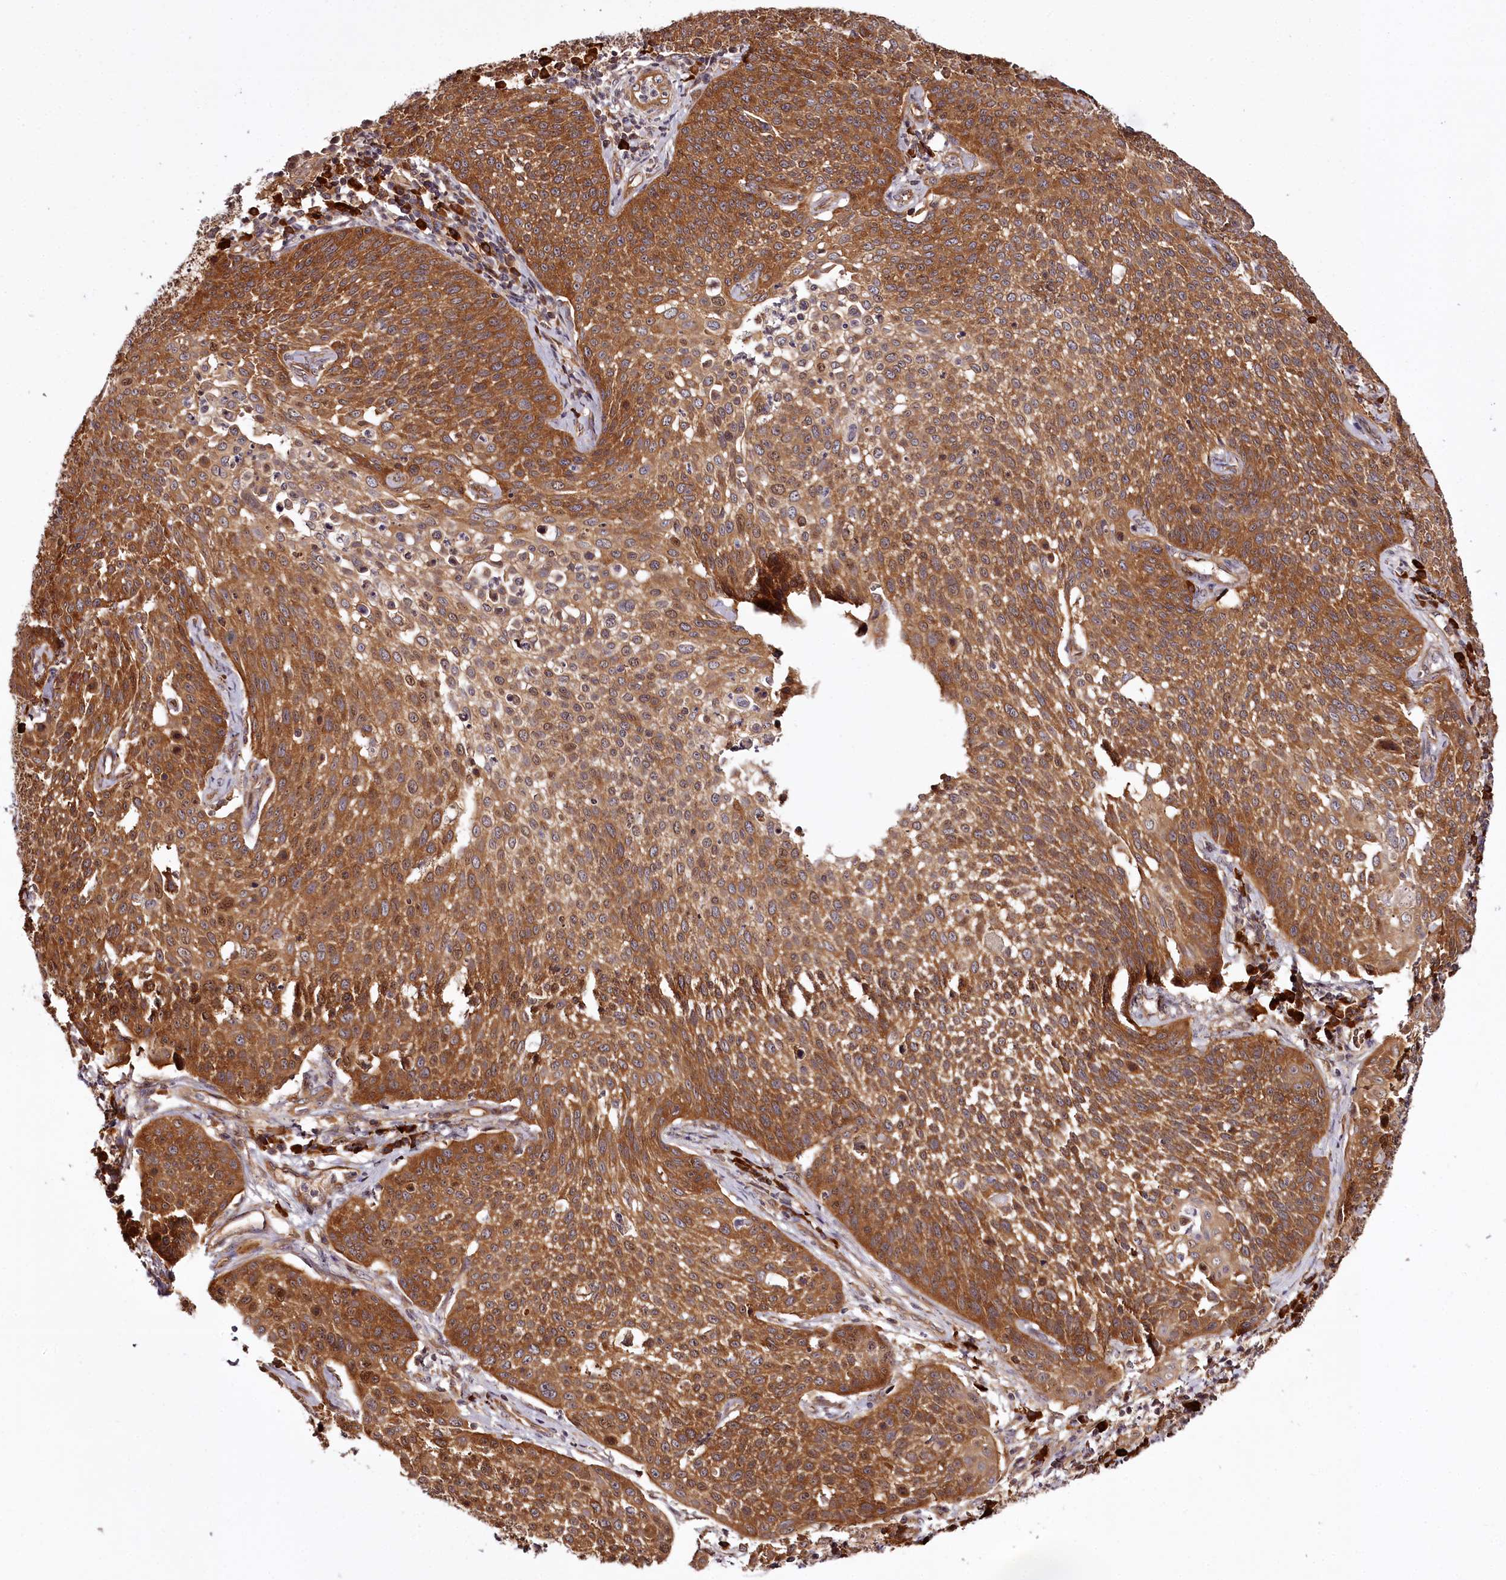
{"staining": {"intensity": "moderate", "quantity": ">75%", "location": "cytoplasmic/membranous"}, "tissue": "cervical cancer", "cell_type": "Tumor cells", "image_type": "cancer", "snomed": [{"axis": "morphology", "description": "Squamous cell carcinoma, NOS"}, {"axis": "topography", "description": "Cervix"}], "caption": "Moderate cytoplasmic/membranous expression is seen in approximately >75% of tumor cells in cervical cancer.", "gene": "TARS1", "patient": {"sex": "female", "age": 34}}